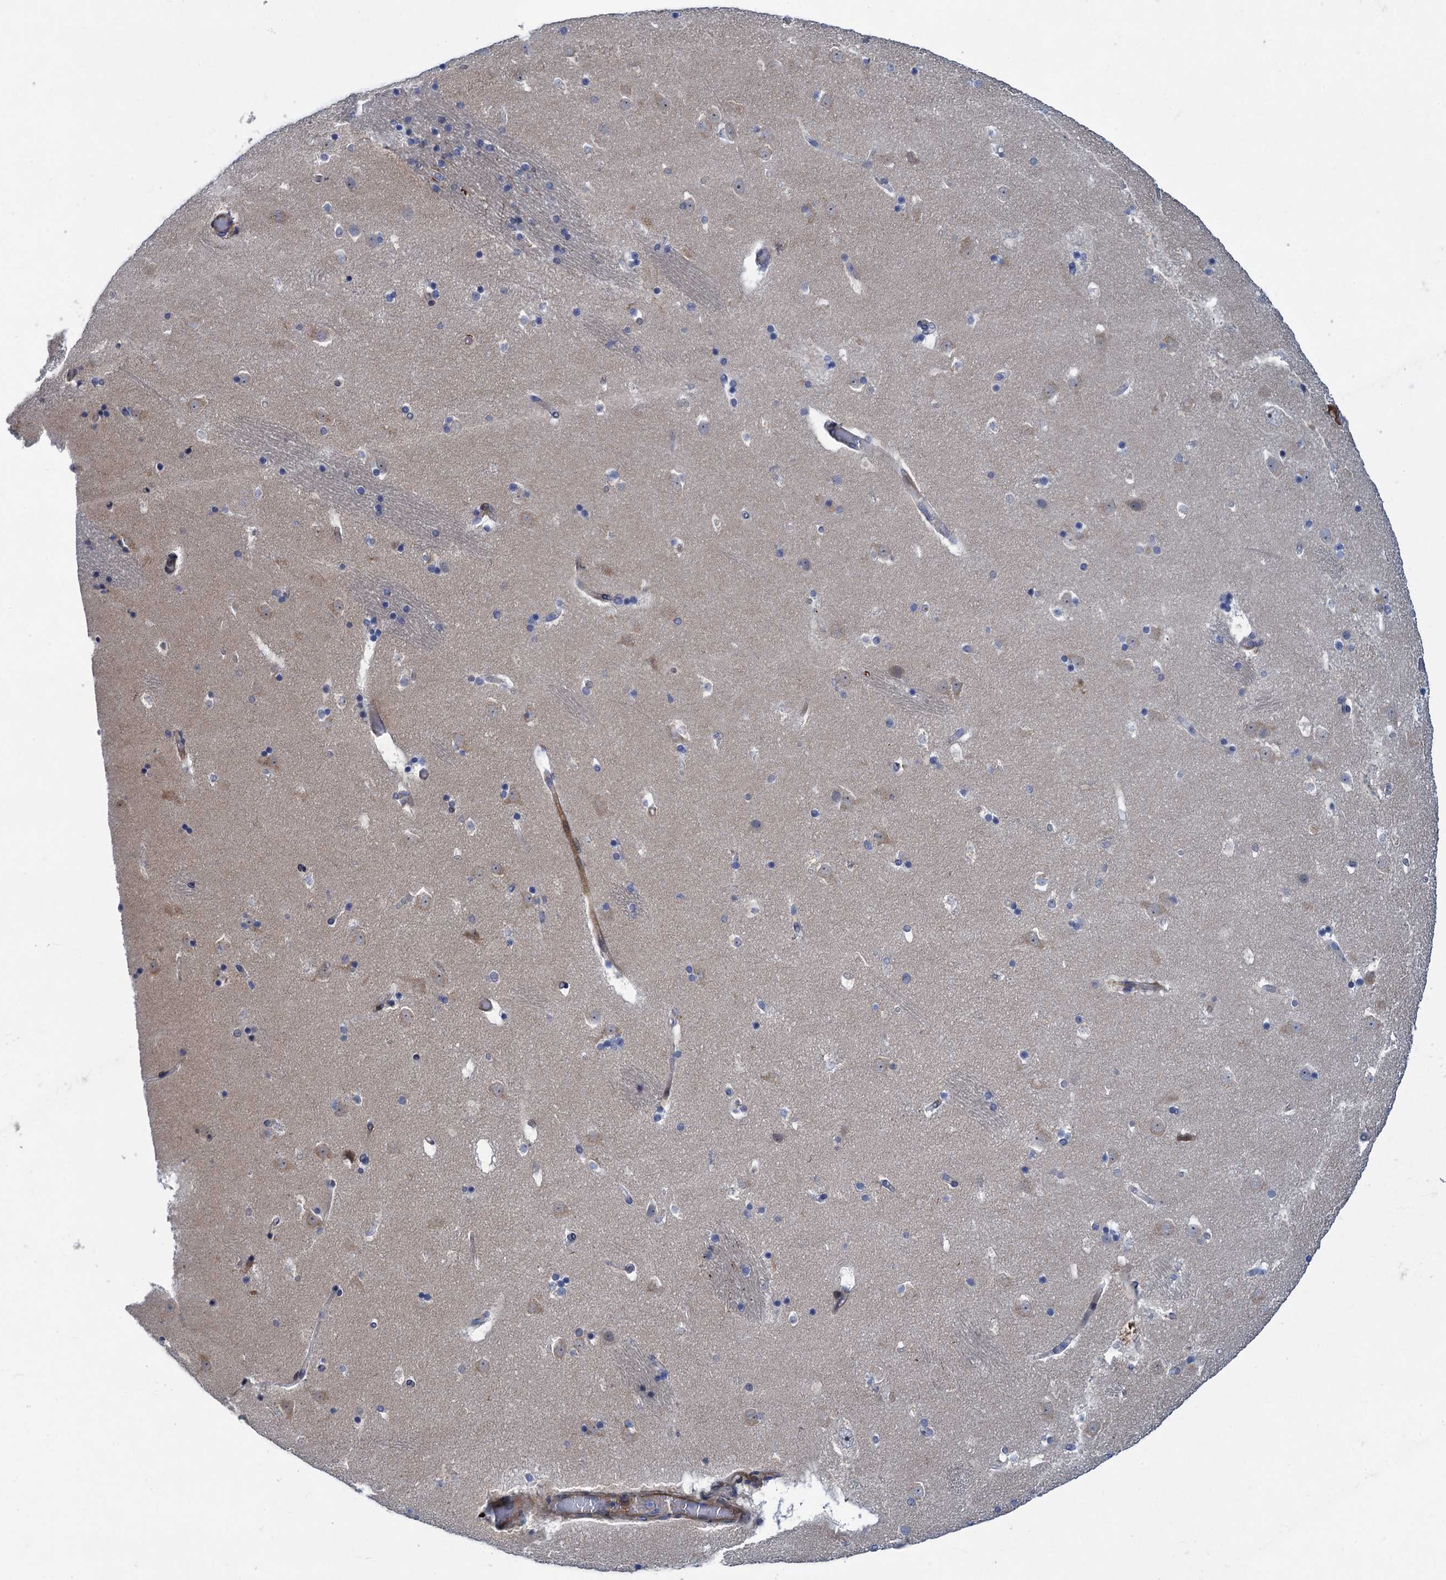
{"staining": {"intensity": "negative", "quantity": "none", "location": "none"}, "tissue": "caudate", "cell_type": "Glial cells", "image_type": "normal", "snomed": [{"axis": "morphology", "description": "Normal tissue, NOS"}, {"axis": "topography", "description": "Lateral ventricle wall"}], "caption": "Protein analysis of unremarkable caudate displays no significant expression in glial cells. (DAB IHC visualized using brightfield microscopy, high magnification).", "gene": "QPCTL", "patient": {"sex": "male", "age": 45}}